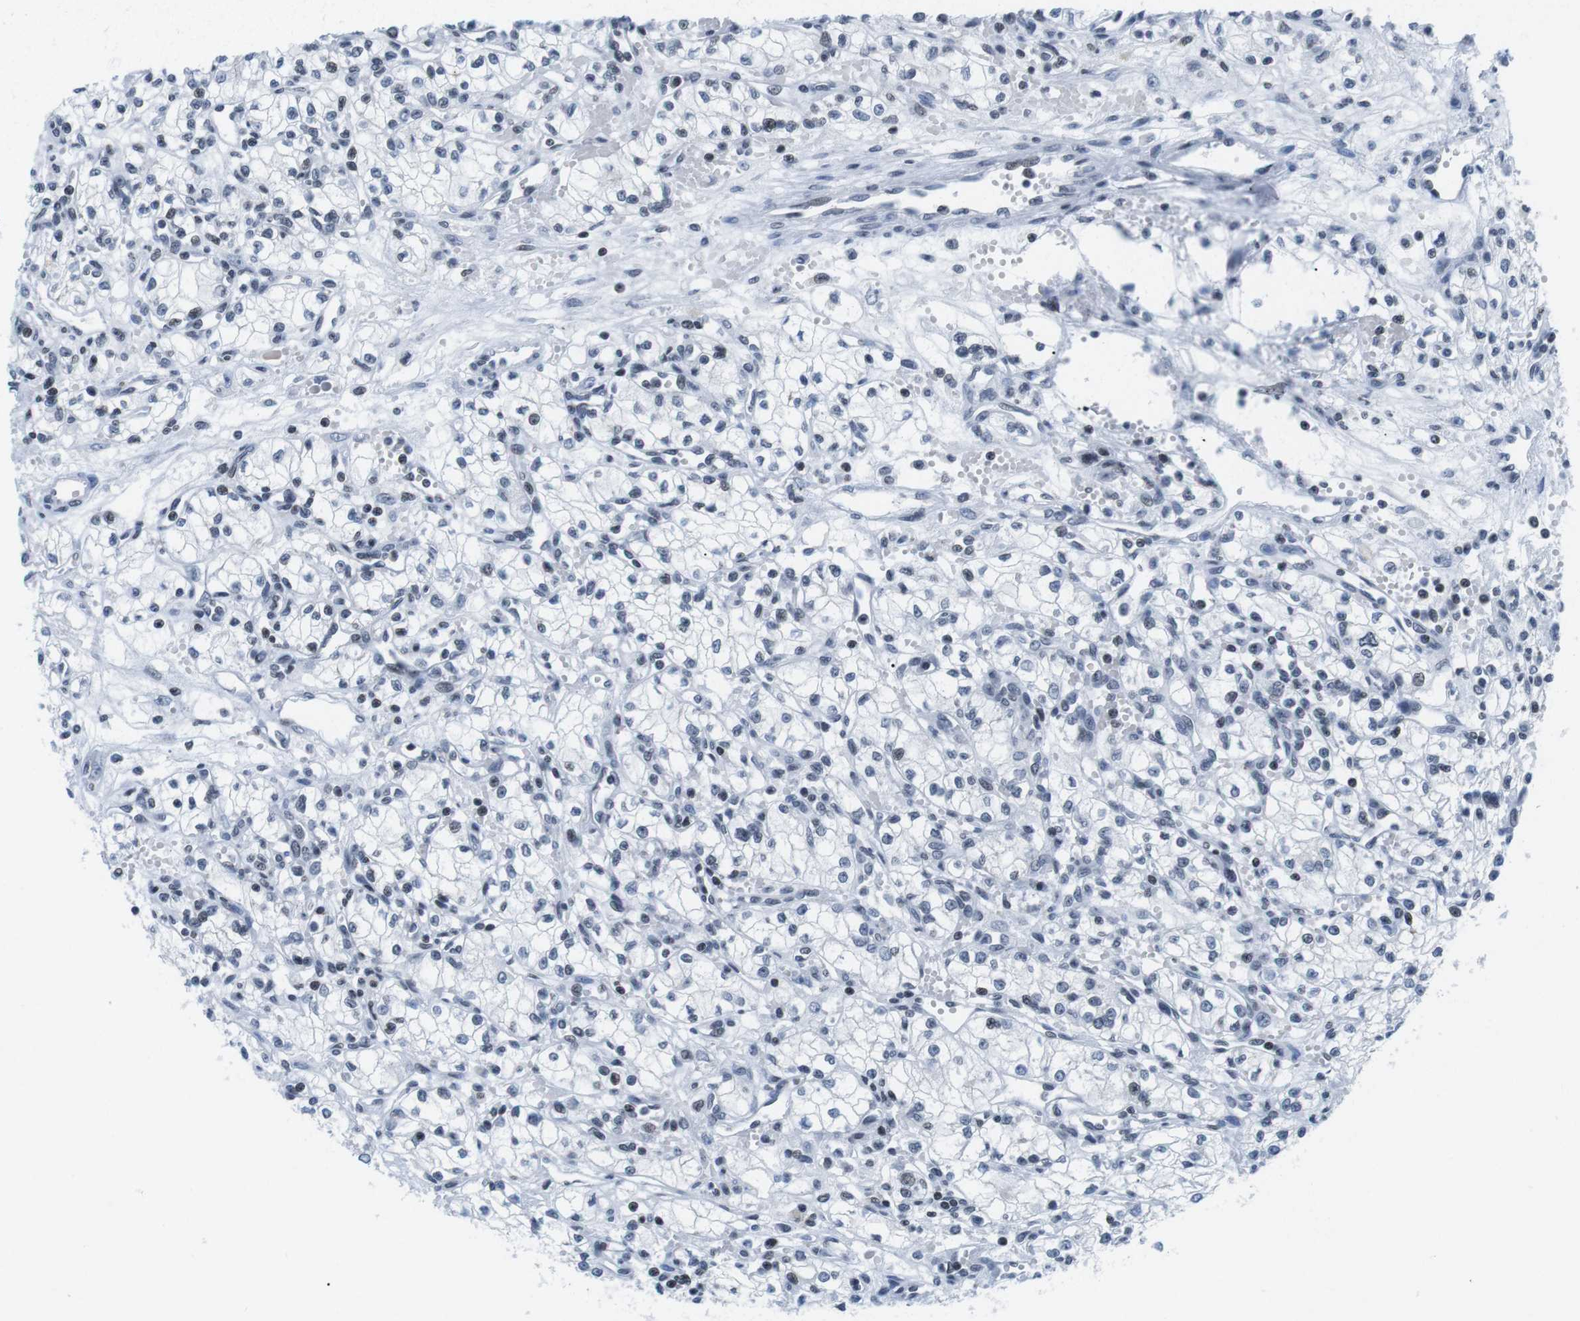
{"staining": {"intensity": "weak", "quantity": "<25%", "location": "nuclear"}, "tissue": "renal cancer", "cell_type": "Tumor cells", "image_type": "cancer", "snomed": [{"axis": "morphology", "description": "Normal tissue, NOS"}, {"axis": "morphology", "description": "Adenocarcinoma, NOS"}, {"axis": "topography", "description": "Kidney"}], "caption": "An immunohistochemistry (IHC) micrograph of adenocarcinoma (renal) is shown. There is no staining in tumor cells of adenocarcinoma (renal). (Brightfield microscopy of DAB immunohistochemistry (IHC) at high magnification).", "gene": "E2F2", "patient": {"sex": "male", "age": 59}}